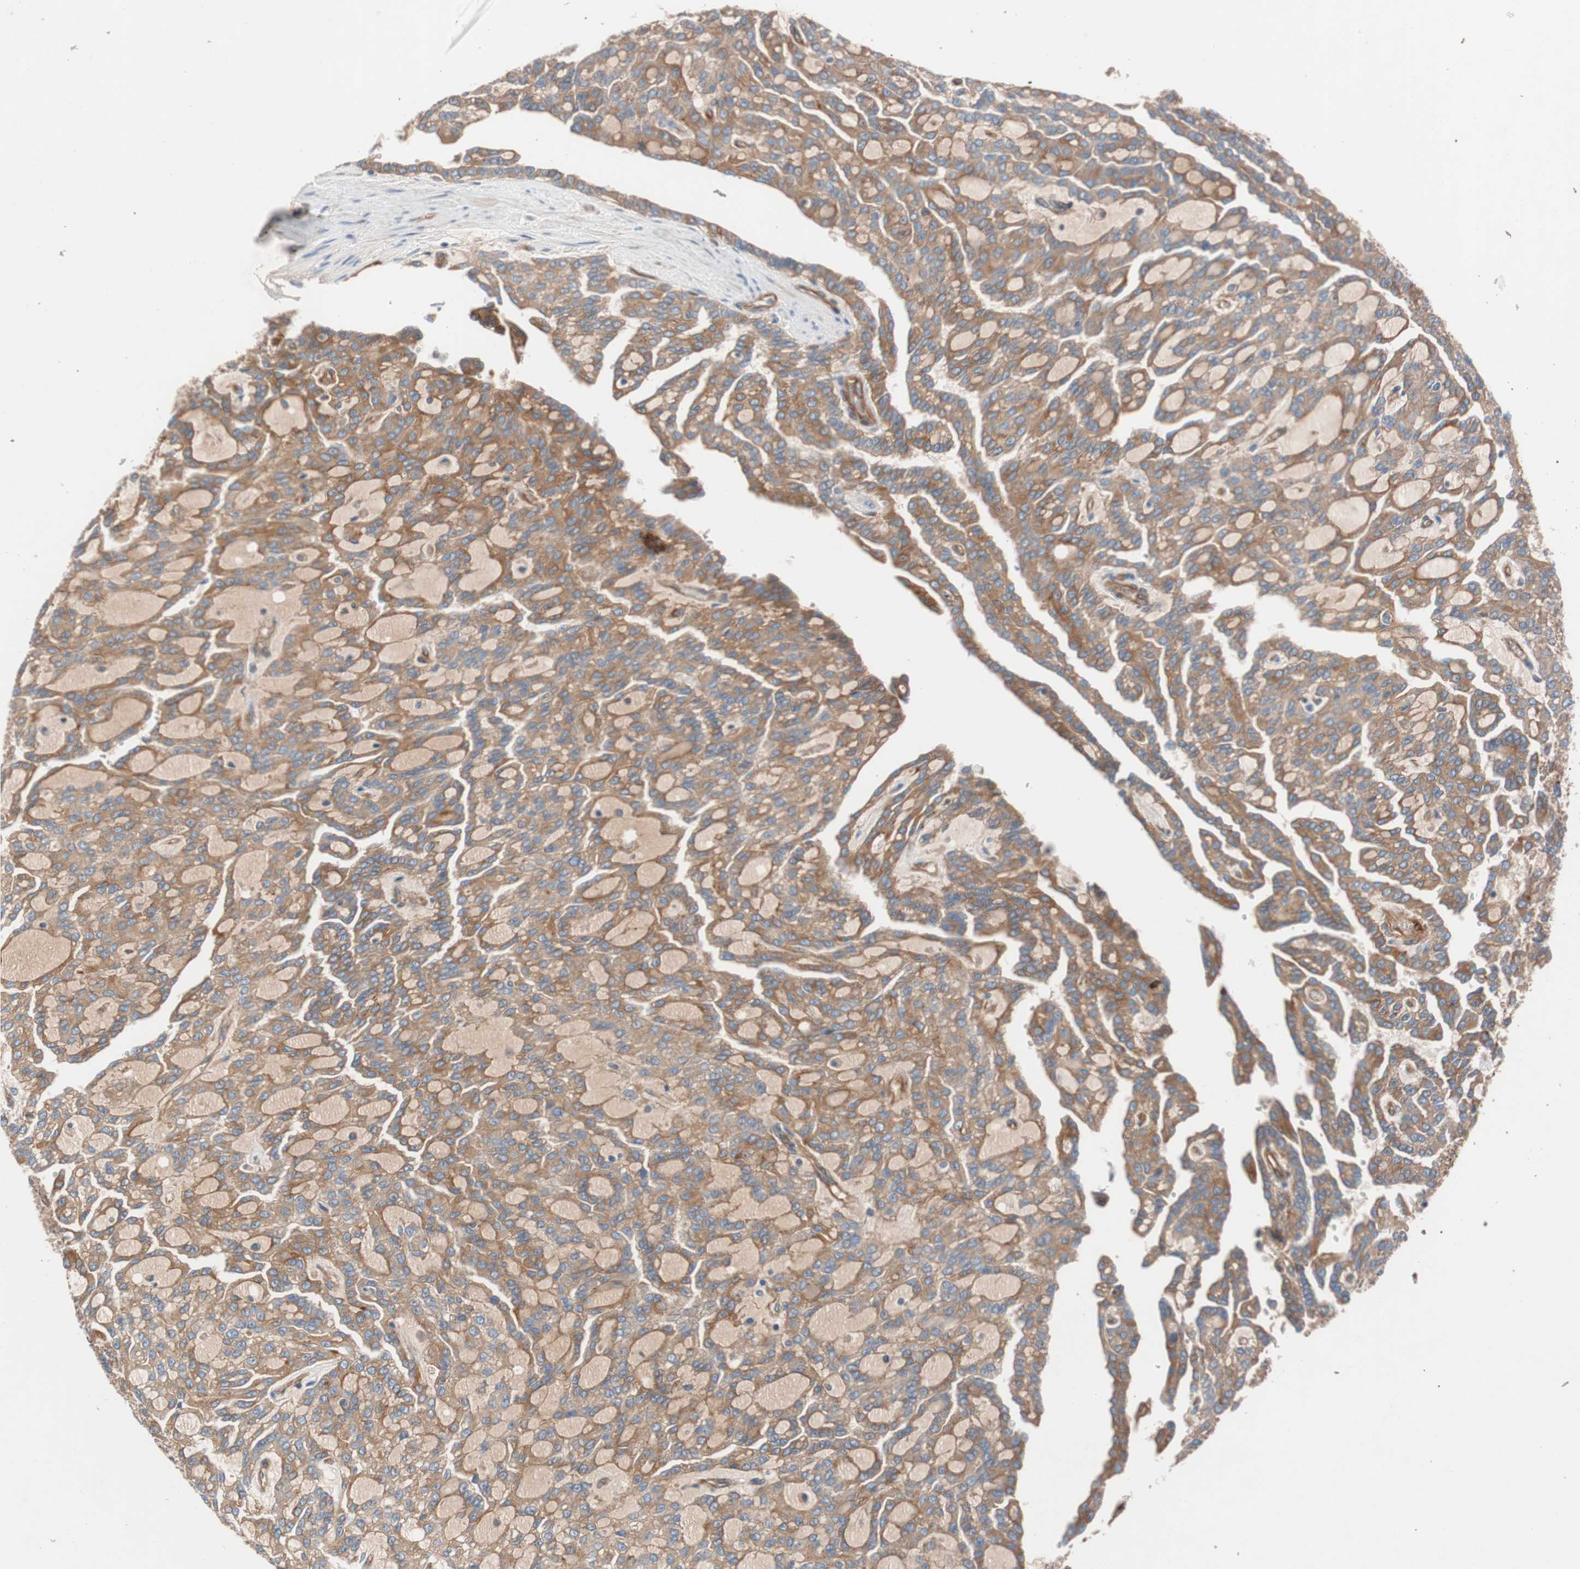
{"staining": {"intensity": "weak", "quantity": ">75%", "location": "cytoplasmic/membranous"}, "tissue": "renal cancer", "cell_type": "Tumor cells", "image_type": "cancer", "snomed": [{"axis": "morphology", "description": "Adenocarcinoma, NOS"}, {"axis": "topography", "description": "Kidney"}], "caption": "Approximately >75% of tumor cells in renal cancer show weak cytoplasmic/membranous protein expression as visualized by brown immunohistochemical staining.", "gene": "SPINT1", "patient": {"sex": "male", "age": 63}}